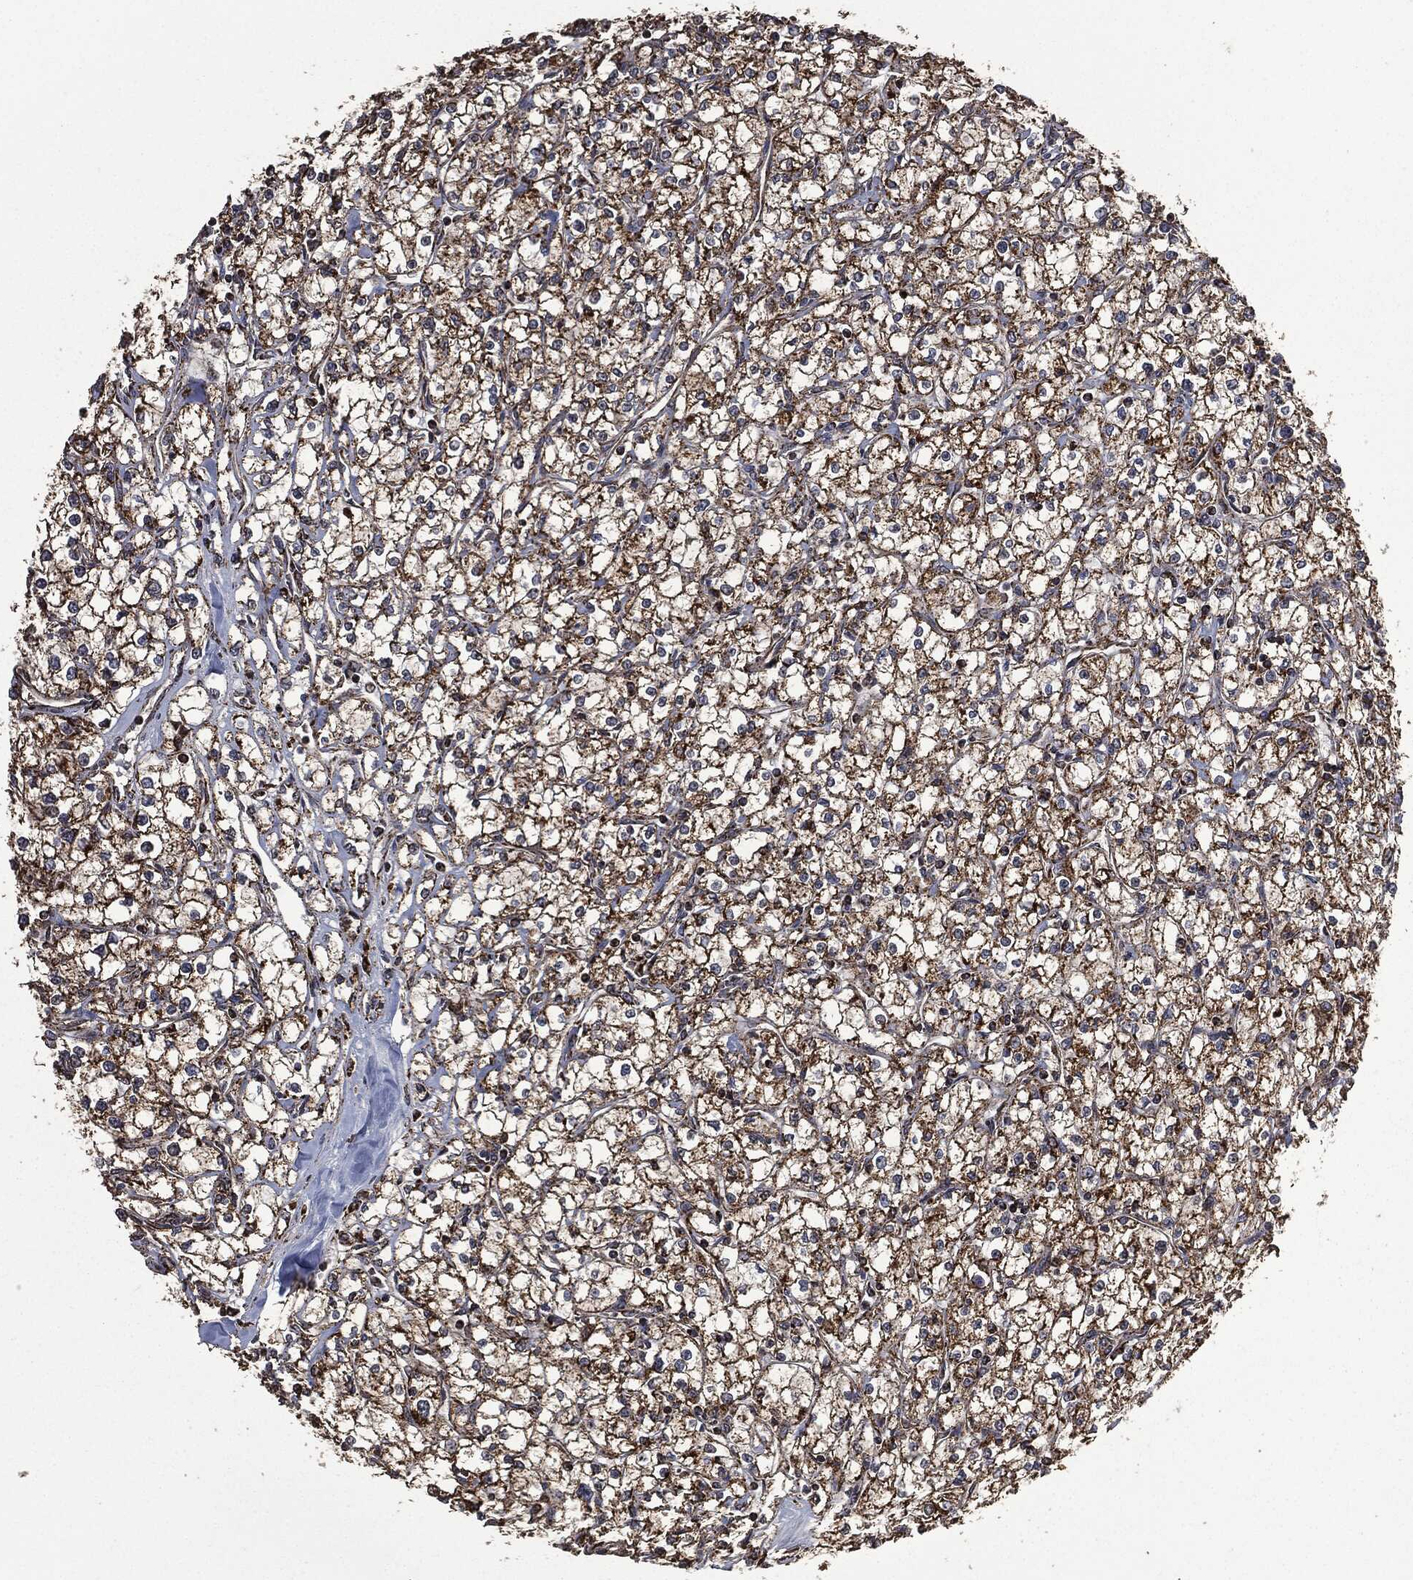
{"staining": {"intensity": "strong", "quantity": ">75%", "location": "cytoplasmic/membranous"}, "tissue": "renal cancer", "cell_type": "Tumor cells", "image_type": "cancer", "snomed": [{"axis": "morphology", "description": "Adenocarcinoma, NOS"}, {"axis": "topography", "description": "Kidney"}], "caption": "An image of human renal cancer stained for a protein exhibits strong cytoplasmic/membranous brown staining in tumor cells.", "gene": "LIG3", "patient": {"sex": "male", "age": 67}}